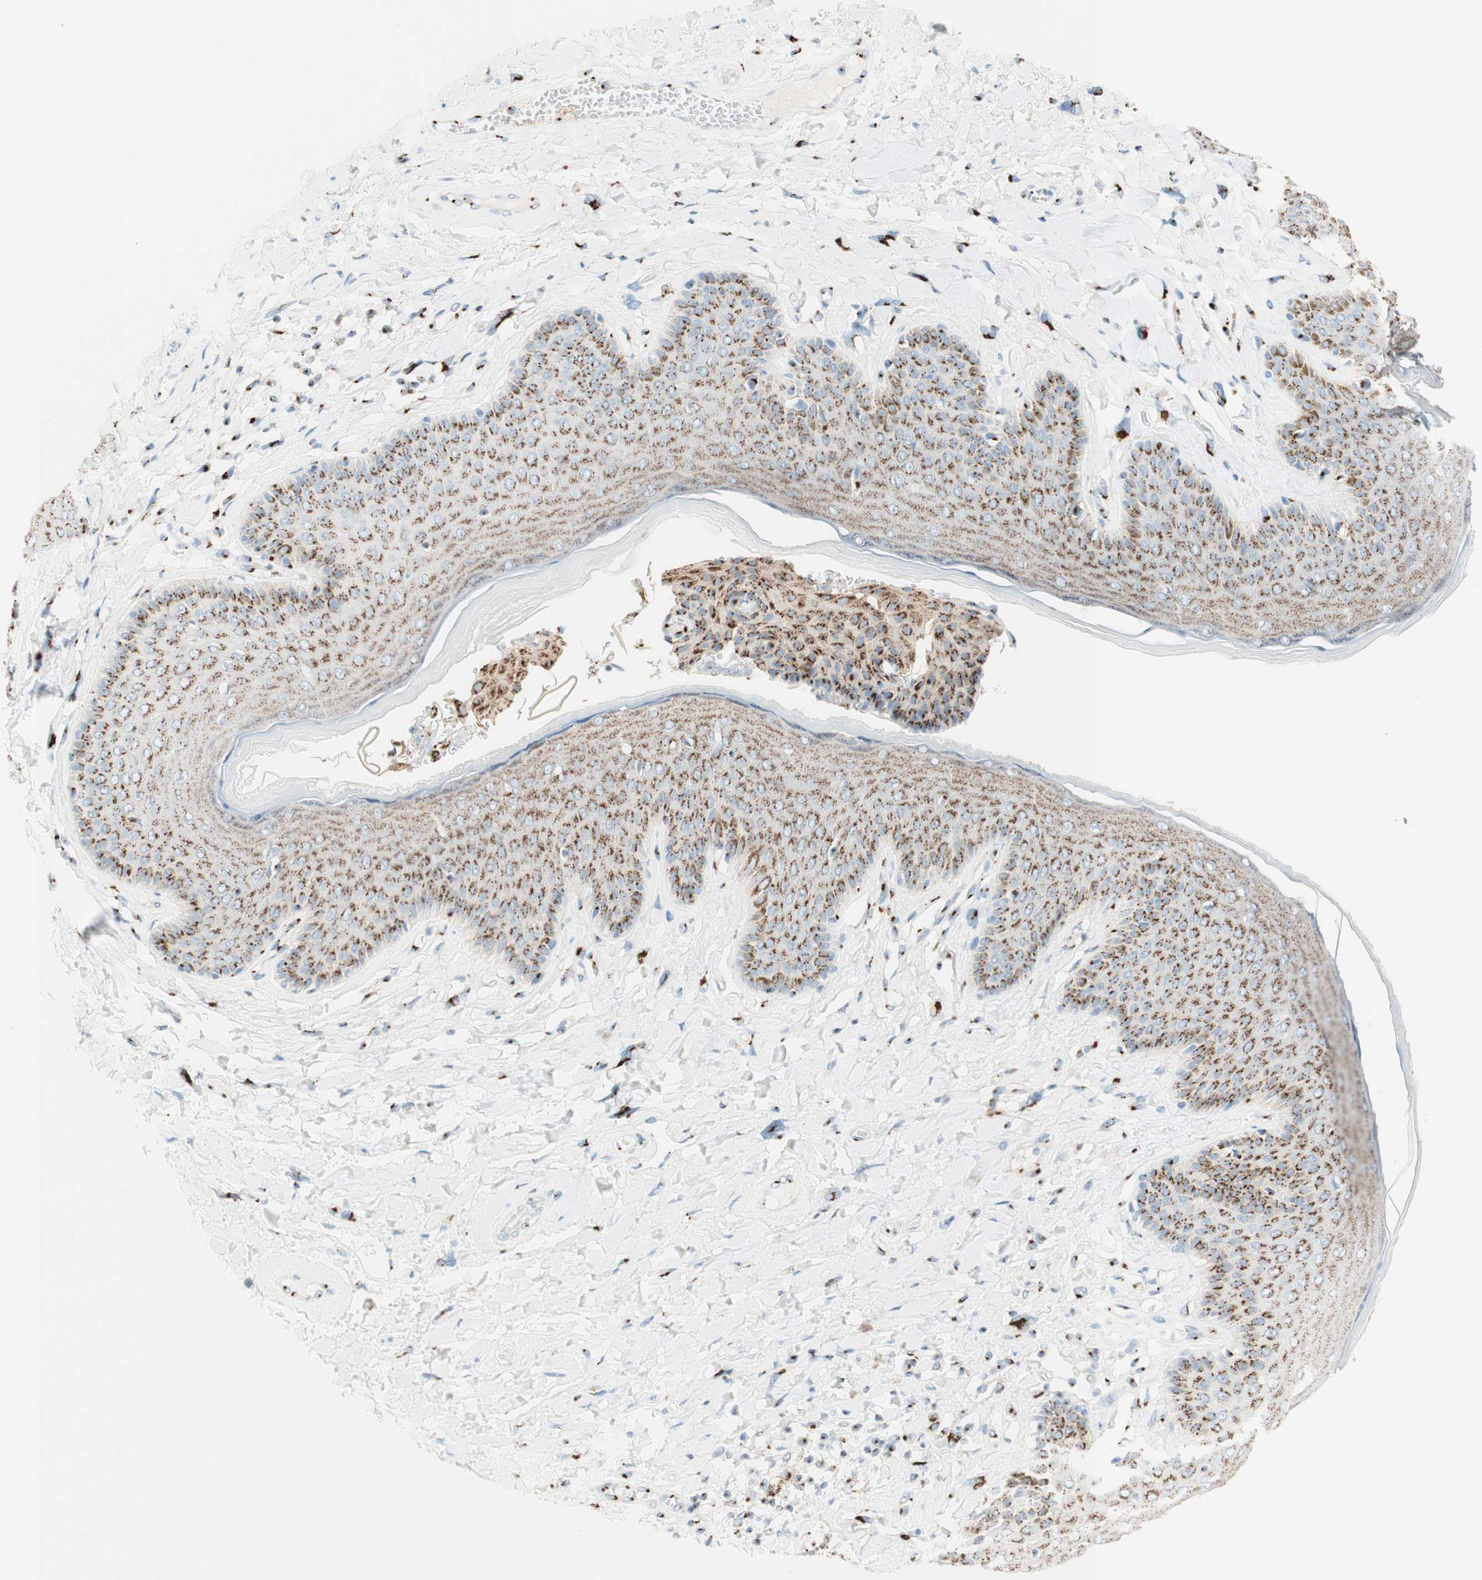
{"staining": {"intensity": "moderate", "quantity": ">75%", "location": "cytoplasmic/membranous"}, "tissue": "skin", "cell_type": "Epidermal cells", "image_type": "normal", "snomed": [{"axis": "morphology", "description": "Normal tissue, NOS"}, {"axis": "topography", "description": "Anal"}], "caption": "Immunohistochemistry micrograph of benign skin: skin stained using immunohistochemistry reveals medium levels of moderate protein expression localized specifically in the cytoplasmic/membranous of epidermal cells, appearing as a cytoplasmic/membranous brown color.", "gene": "GOLGB1", "patient": {"sex": "male", "age": 69}}